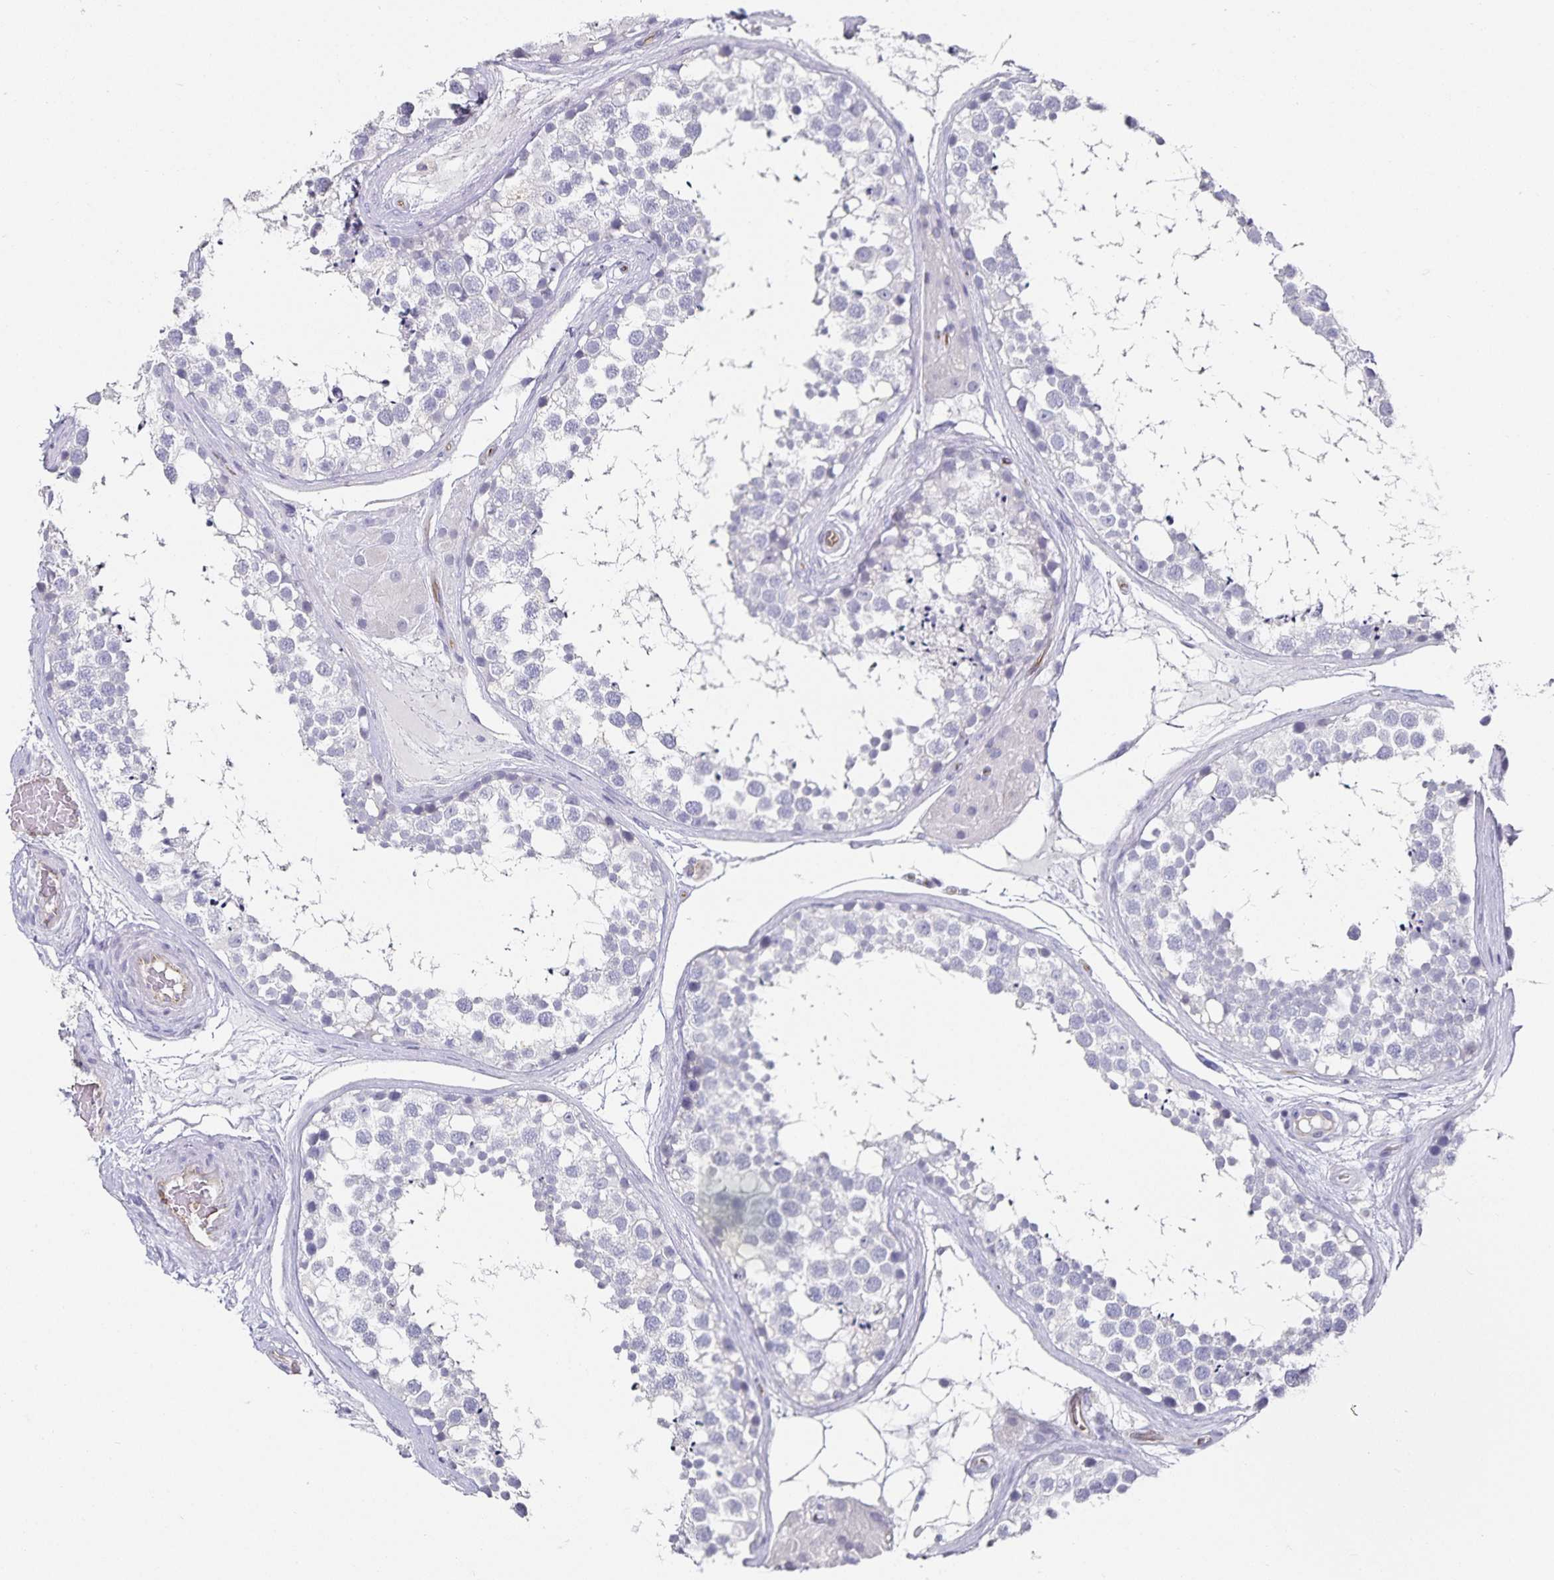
{"staining": {"intensity": "negative", "quantity": "none", "location": "none"}, "tissue": "testis", "cell_type": "Cells in seminiferous ducts", "image_type": "normal", "snomed": [{"axis": "morphology", "description": "Normal tissue, NOS"}, {"axis": "morphology", "description": "Seminoma, NOS"}, {"axis": "topography", "description": "Testis"}], "caption": "Immunohistochemistry (IHC) image of unremarkable testis: testis stained with DAB (3,3'-diaminobenzidine) exhibits no significant protein staining in cells in seminiferous ducts. (DAB (3,3'-diaminobenzidine) immunohistochemistry with hematoxylin counter stain).", "gene": "PODXL", "patient": {"sex": "male", "age": 65}}